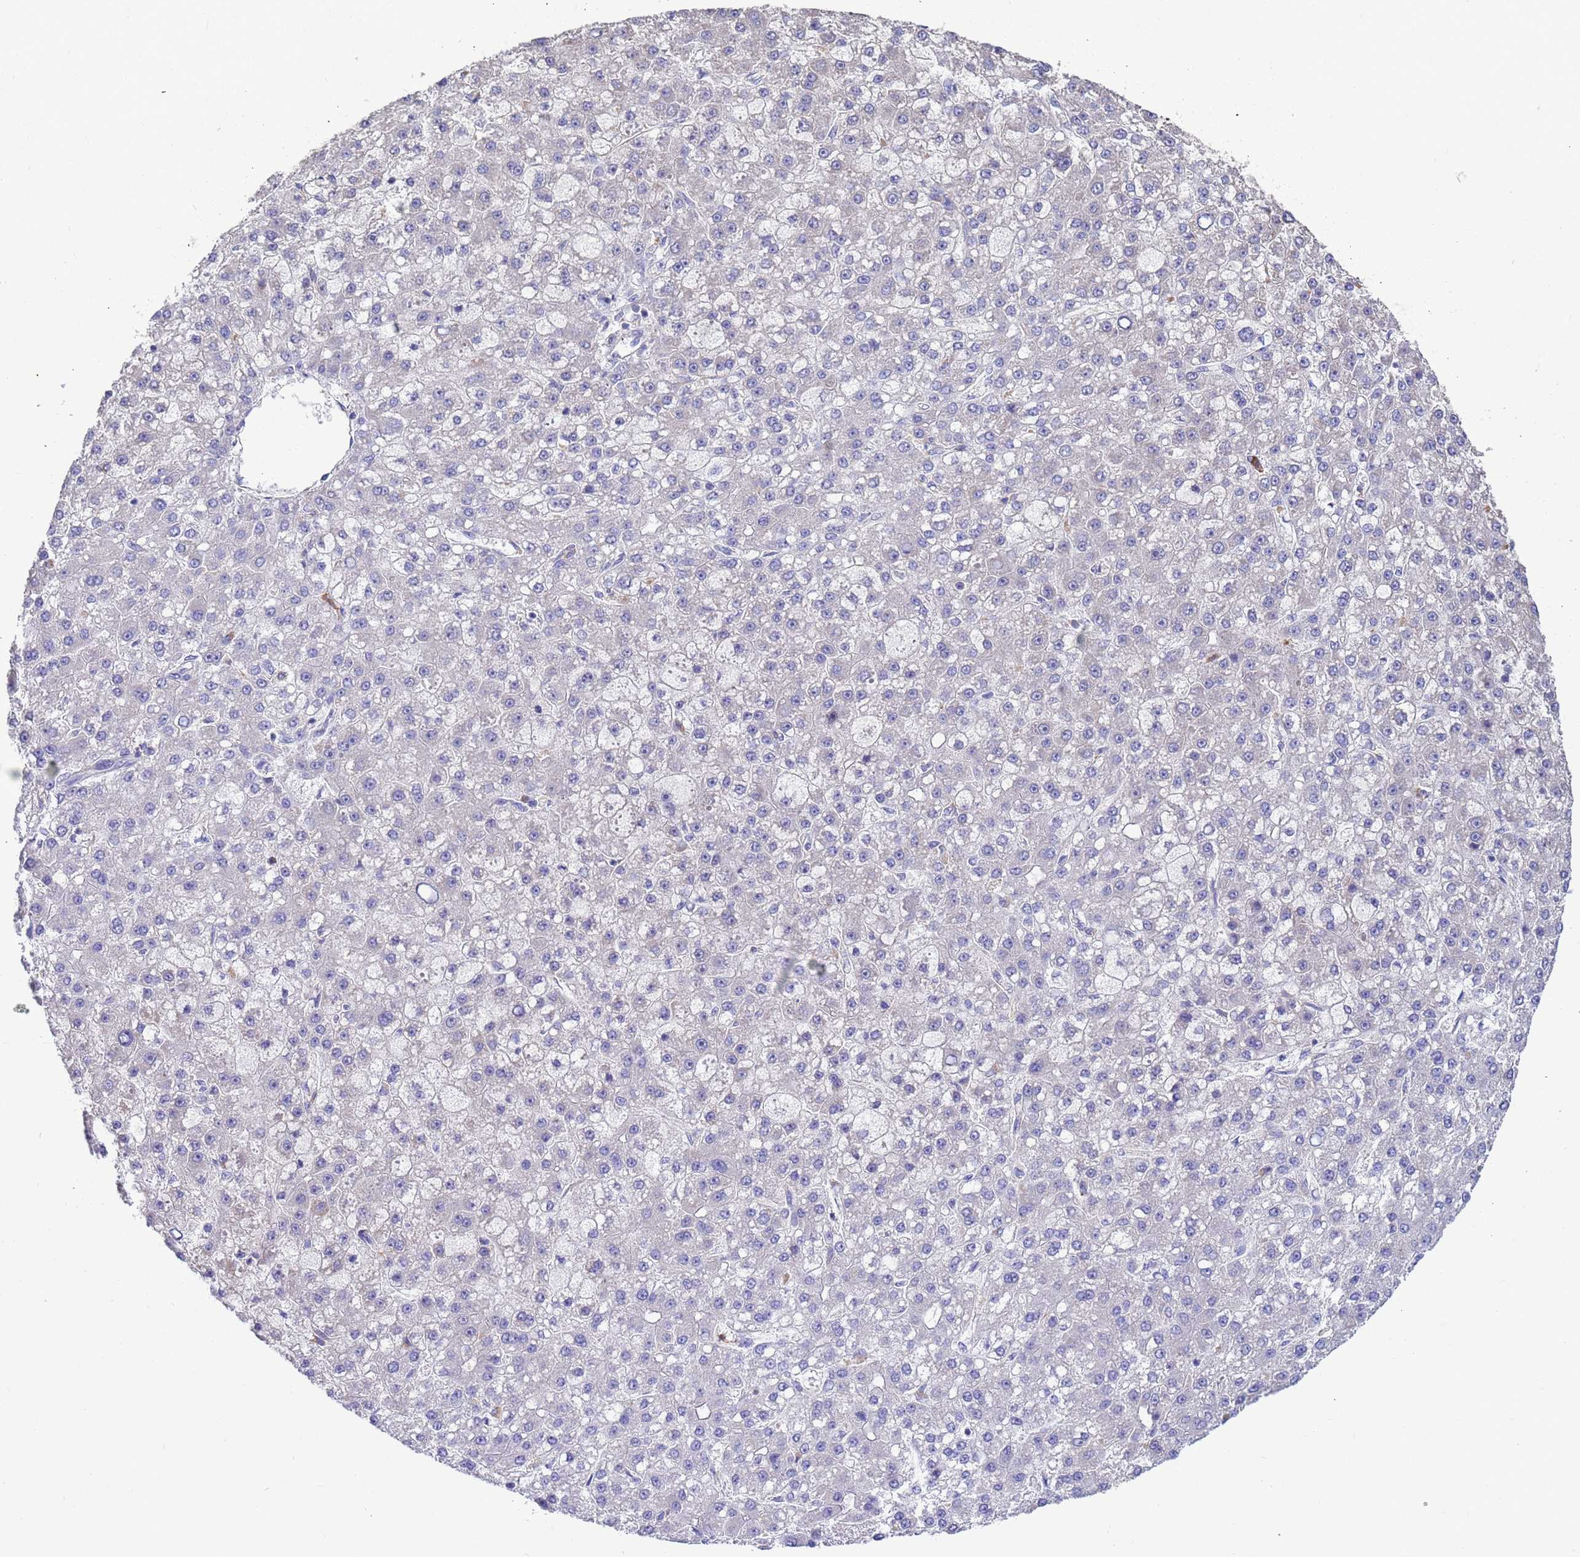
{"staining": {"intensity": "negative", "quantity": "none", "location": "none"}, "tissue": "liver cancer", "cell_type": "Tumor cells", "image_type": "cancer", "snomed": [{"axis": "morphology", "description": "Carcinoma, Hepatocellular, NOS"}, {"axis": "topography", "description": "Liver"}], "caption": "Immunohistochemistry (IHC) of human liver cancer (hepatocellular carcinoma) displays no positivity in tumor cells.", "gene": "AMPD3", "patient": {"sex": "male", "age": 67}}